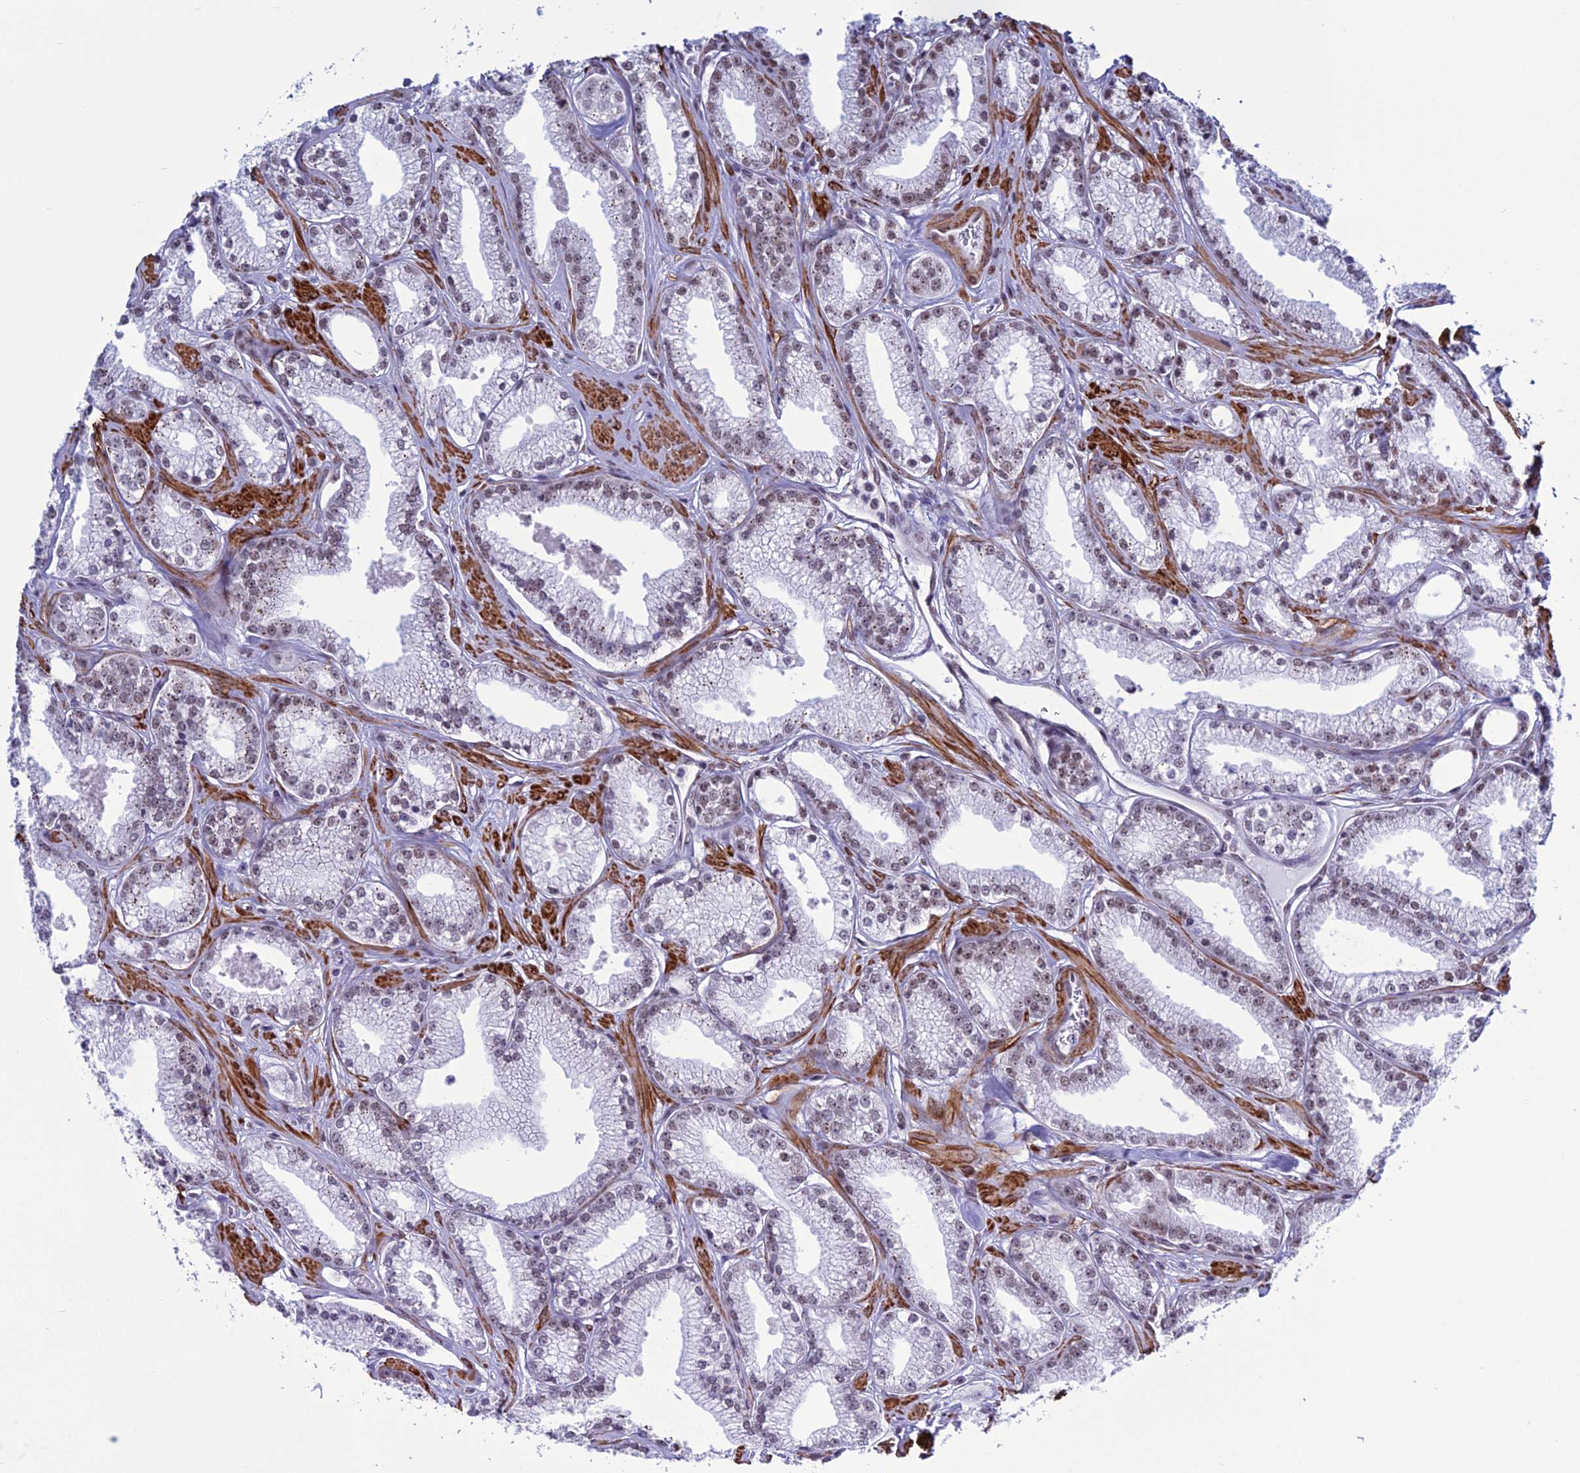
{"staining": {"intensity": "moderate", "quantity": "25%-75%", "location": "nuclear"}, "tissue": "prostate cancer", "cell_type": "Tumor cells", "image_type": "cancer", "snomed": [{"axis": "morphology", "description": "Adenocarcinoma, High grade"}, {"axis": "topography", "description": "Prostate"}], "caption": "Immunohistochemical staining of human prostate cancer (adenocarcinoma (high-grade)) reveals moderate nuclear protein staining in about 25%-75% of tumor cells. The protein of interest is stained brown, and the nuclei are stained in blue (DAB IHC with brightfield microscopy, high magnification).", "gene": "U2AF1", "patient": {"sex": "male", "age": 67}}